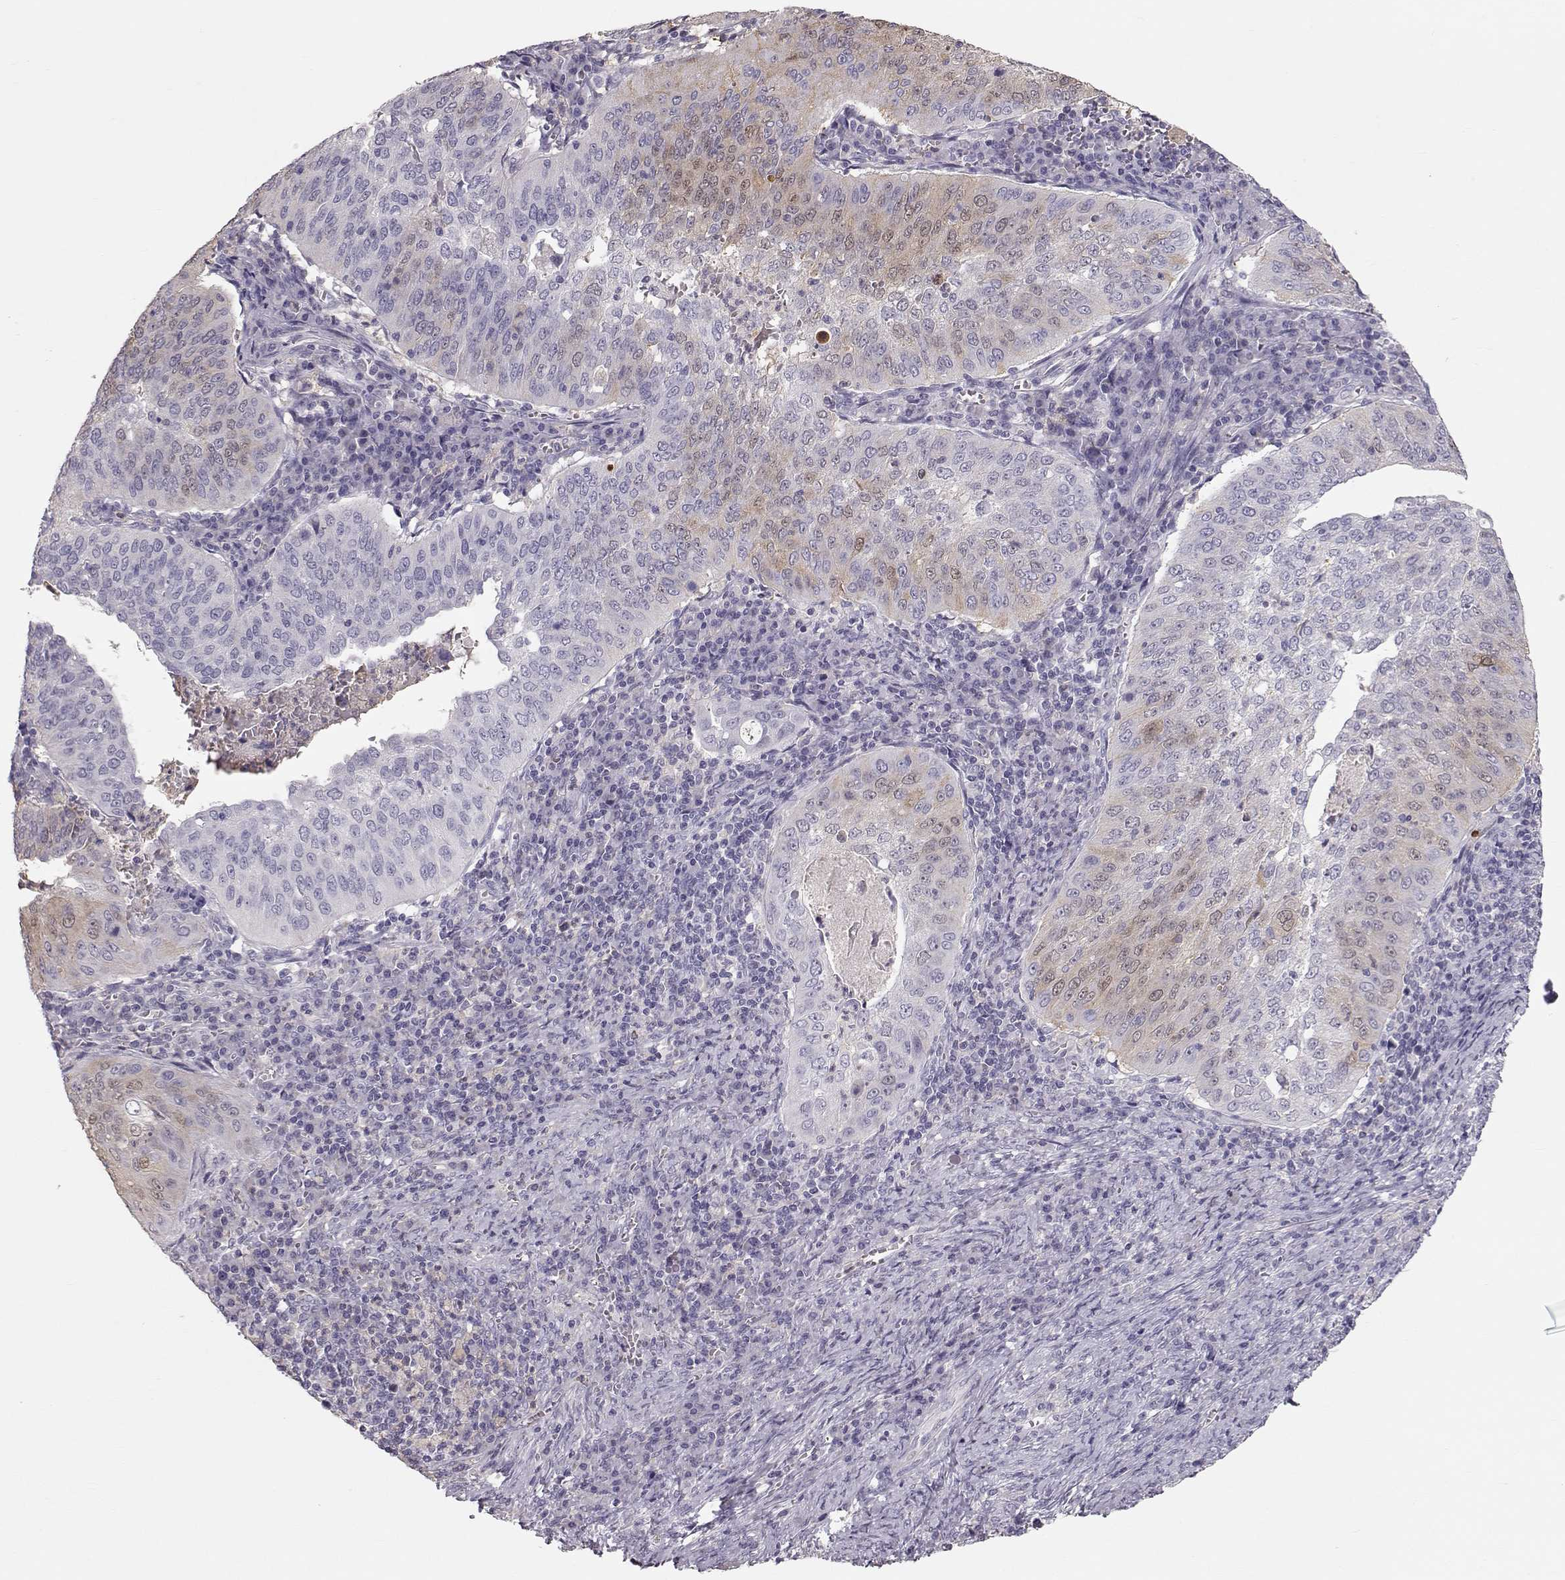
{"staining": {"intensity": "weak", "quantity": "<25%", "location": "cytoplasmic/membranous"}, "tissue": "cervical cancer", "cell_type": "Tumor cells", "image_type": "cancer", "snomed": [{"axis": "morphology", "description": "Squamous cell carcinoma, NOS"}, {"axis": "topography", "description": "Cervix"}], "caption": "High power microscopy image of an immunohistochemistry image of cervical cancer, revealing no significant staining in tumor cells.", "gene": "POU1F1", "patient": {"sex": "female", "age": 39}}